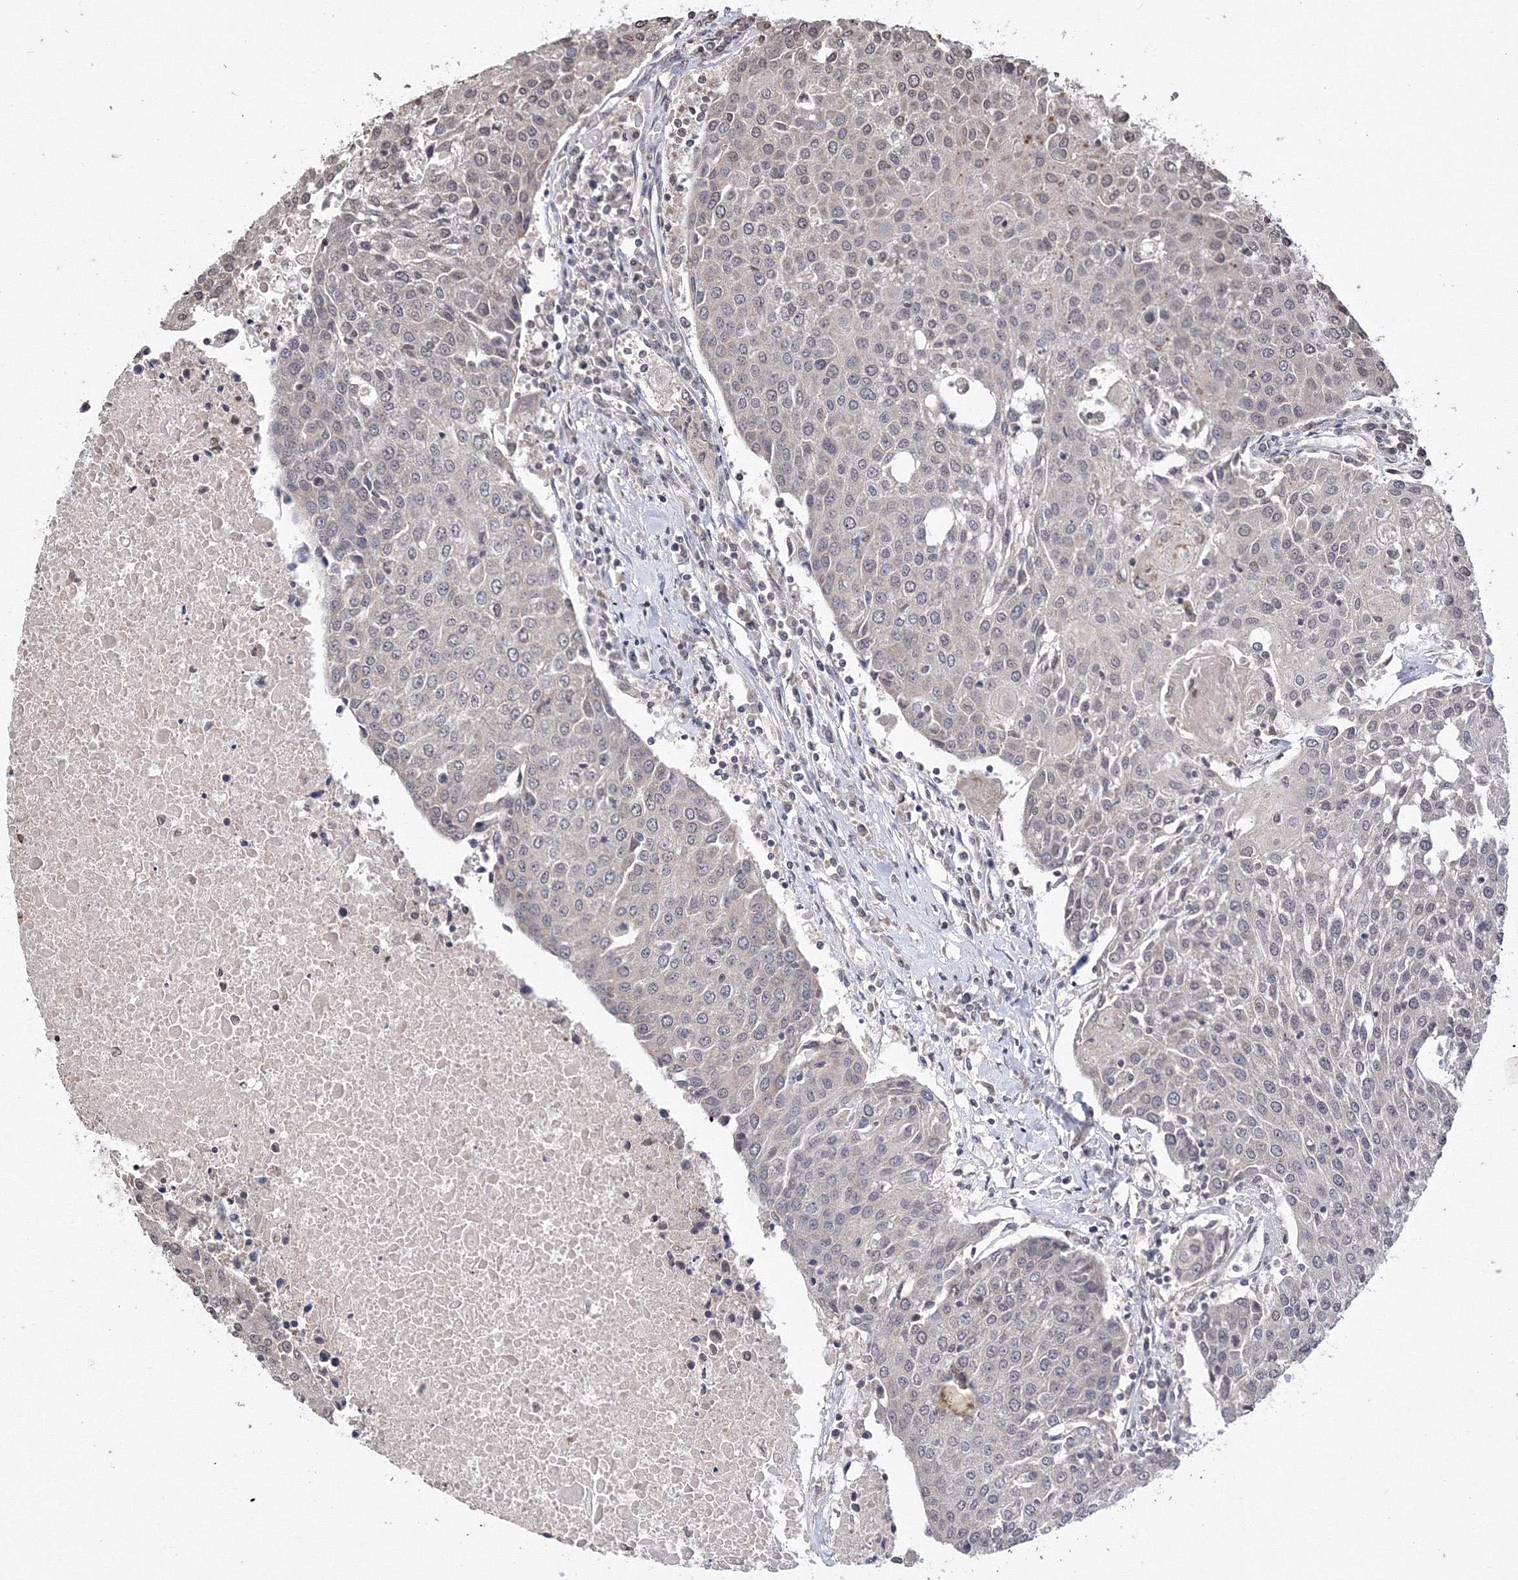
{"staining": {"intensity": "weak", "quantity": "25%-75%", "location": "nuclear"}, "tissue": "urothelial cancer", "cell_type": "Tumor cells", "image_type": "cancer", "snomed": [{"axis": "morphology", "description": "Urothelial carcinoma, High grade"}, {"axis": "topography", "description": "Urinary bladder"}], "caption": "A brown stain highlights weak nuclear positivity of a protein in human urothelial cancer tumor cells.", "gene": "GPN1", "patient": {"sex": "female", "age": 85}}